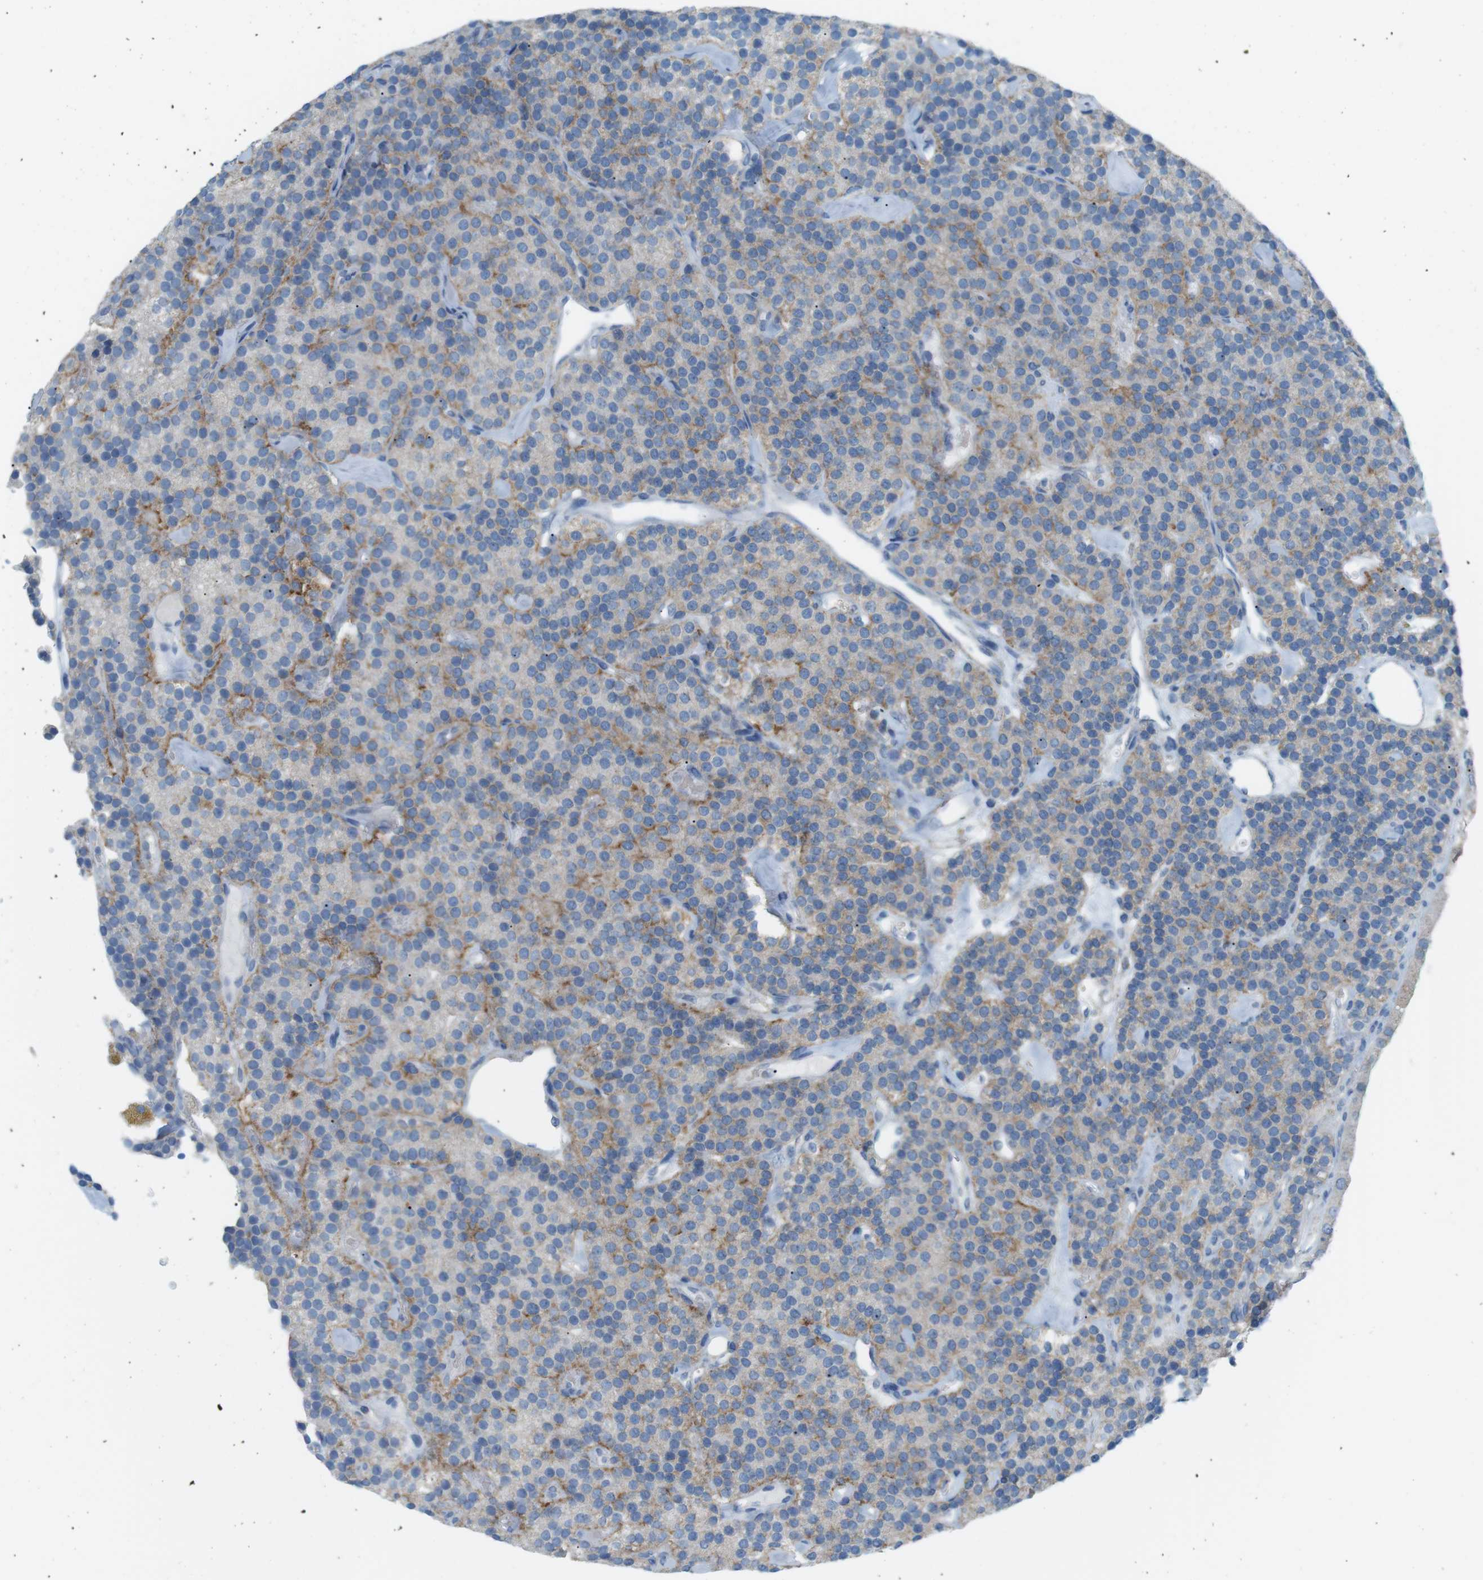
{"staining": {"intensity": "moderate", "quantity": "<25%", "location": "cytoplasmic/membranous"}, "tissue": "parathyroid gland", "cell_type": "Glandular cells", "image_type": "normal", "snomed": [{"axis": "morphology", "description": "Normal tissue, NOS"}, {"axis": "morphology", "description": "Adenoma, NOS"}, {"axis": "topography", "description": "Parathyroid gland"}], "caption": "About <25% of glandular cells in normal parathyroid gland demonstrate moderate cytoplasmic/membranous protein expression as visualized by brown immunohistochemical staining.", "gene": "VAMP1", "patient": {"sex": "female", "age": 86}}